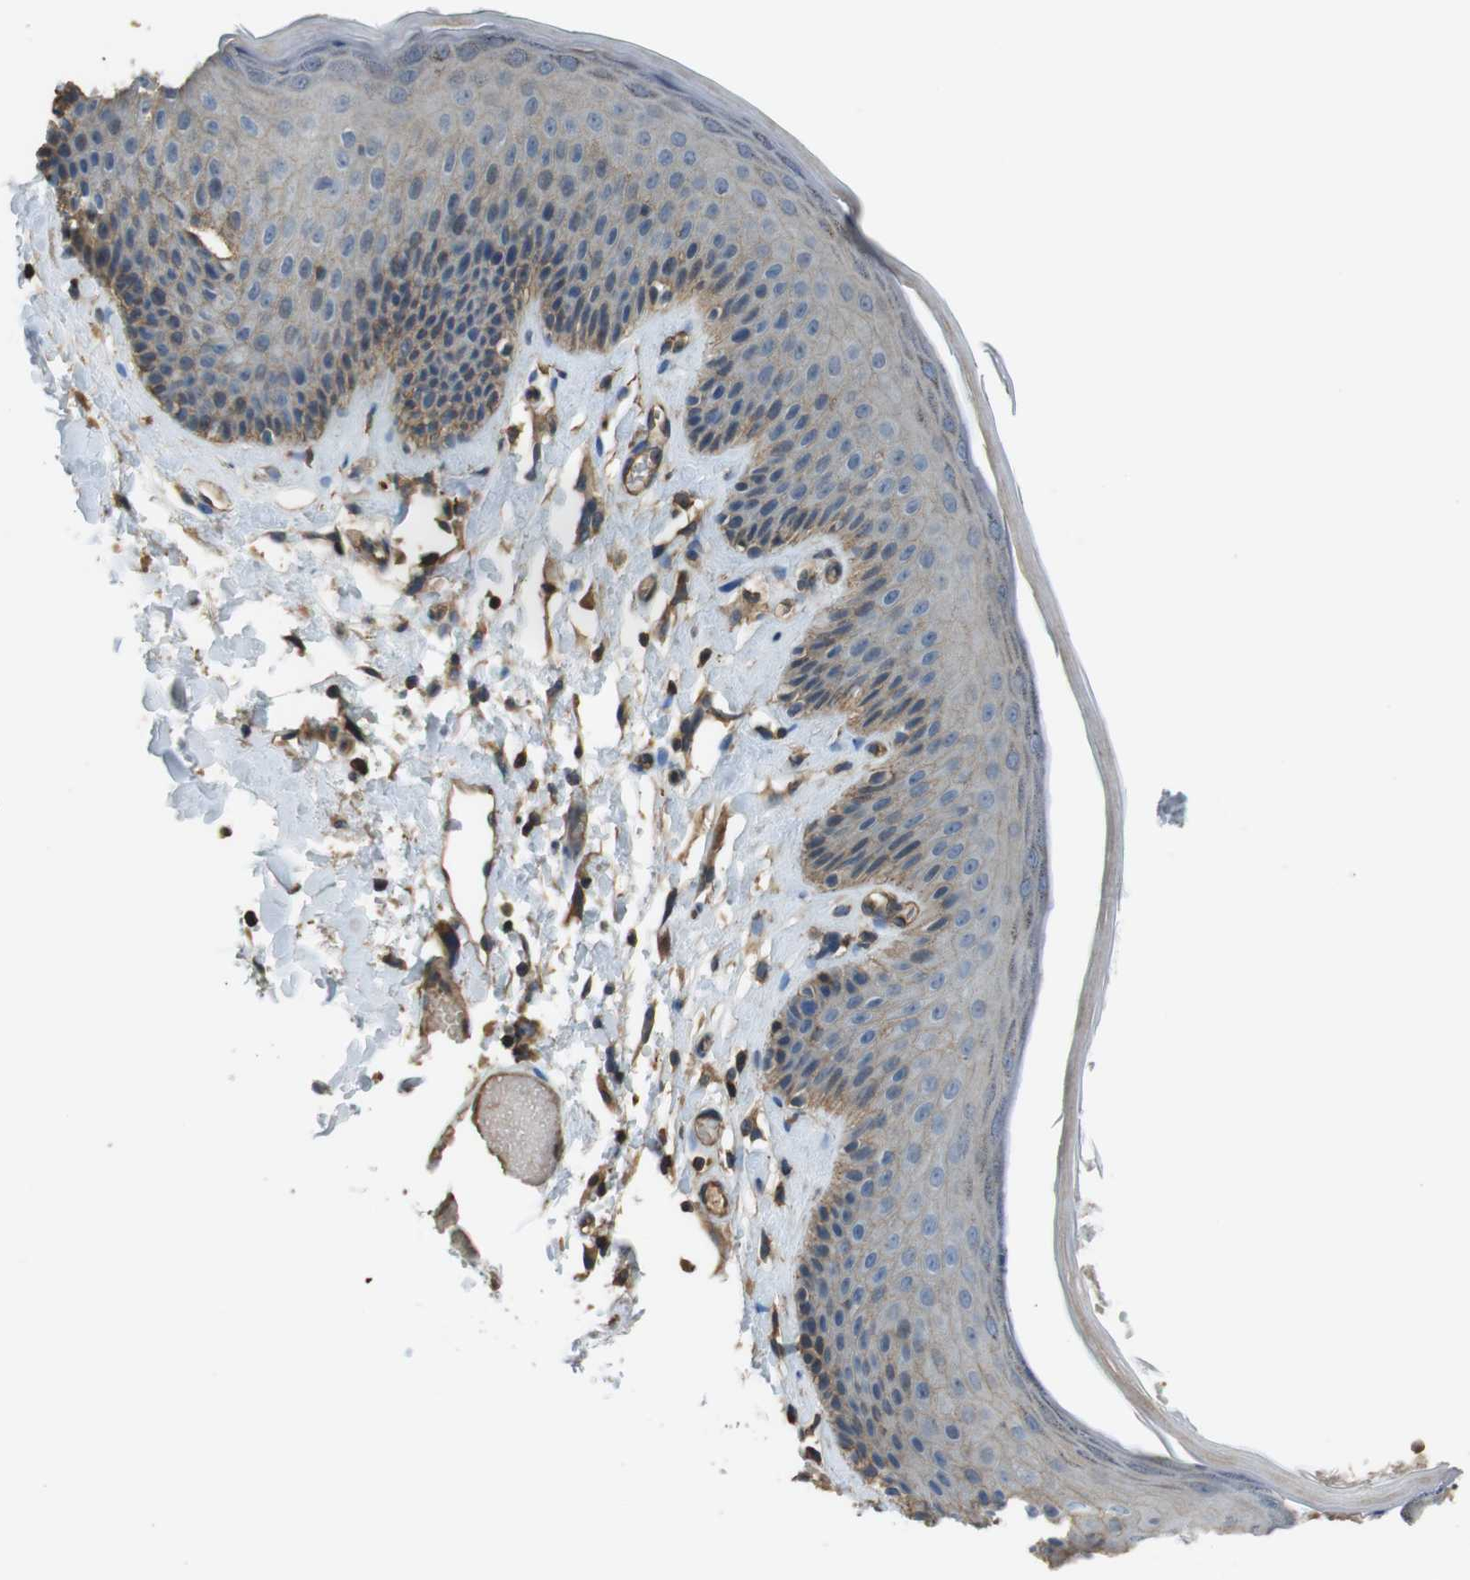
{"staining": {"intensity": "weak", "quantity": "<25%", "location": "cytoplasmic/membranous"}, "tissue": "skin", "cell_type": "Epidermal cells", "image_type": "normal", "snomed": [{"axis": "morphology", "description": "Normal tissue, NOS"}, {"axis": "topography", "description": "Vulva"}], "caption": "DAB (3,3'-diaminobenzidine) immunohistochemical staining of unremarkable skin demonstrates no significant expression in epidermal cells. Brightfield microscopy of immunohistochemistry stained with DAB (brown) and hematoxylin (blue), captured at high magnification.", "gene": "FCAR", "patient": {"sex": "female", "age": 73}}